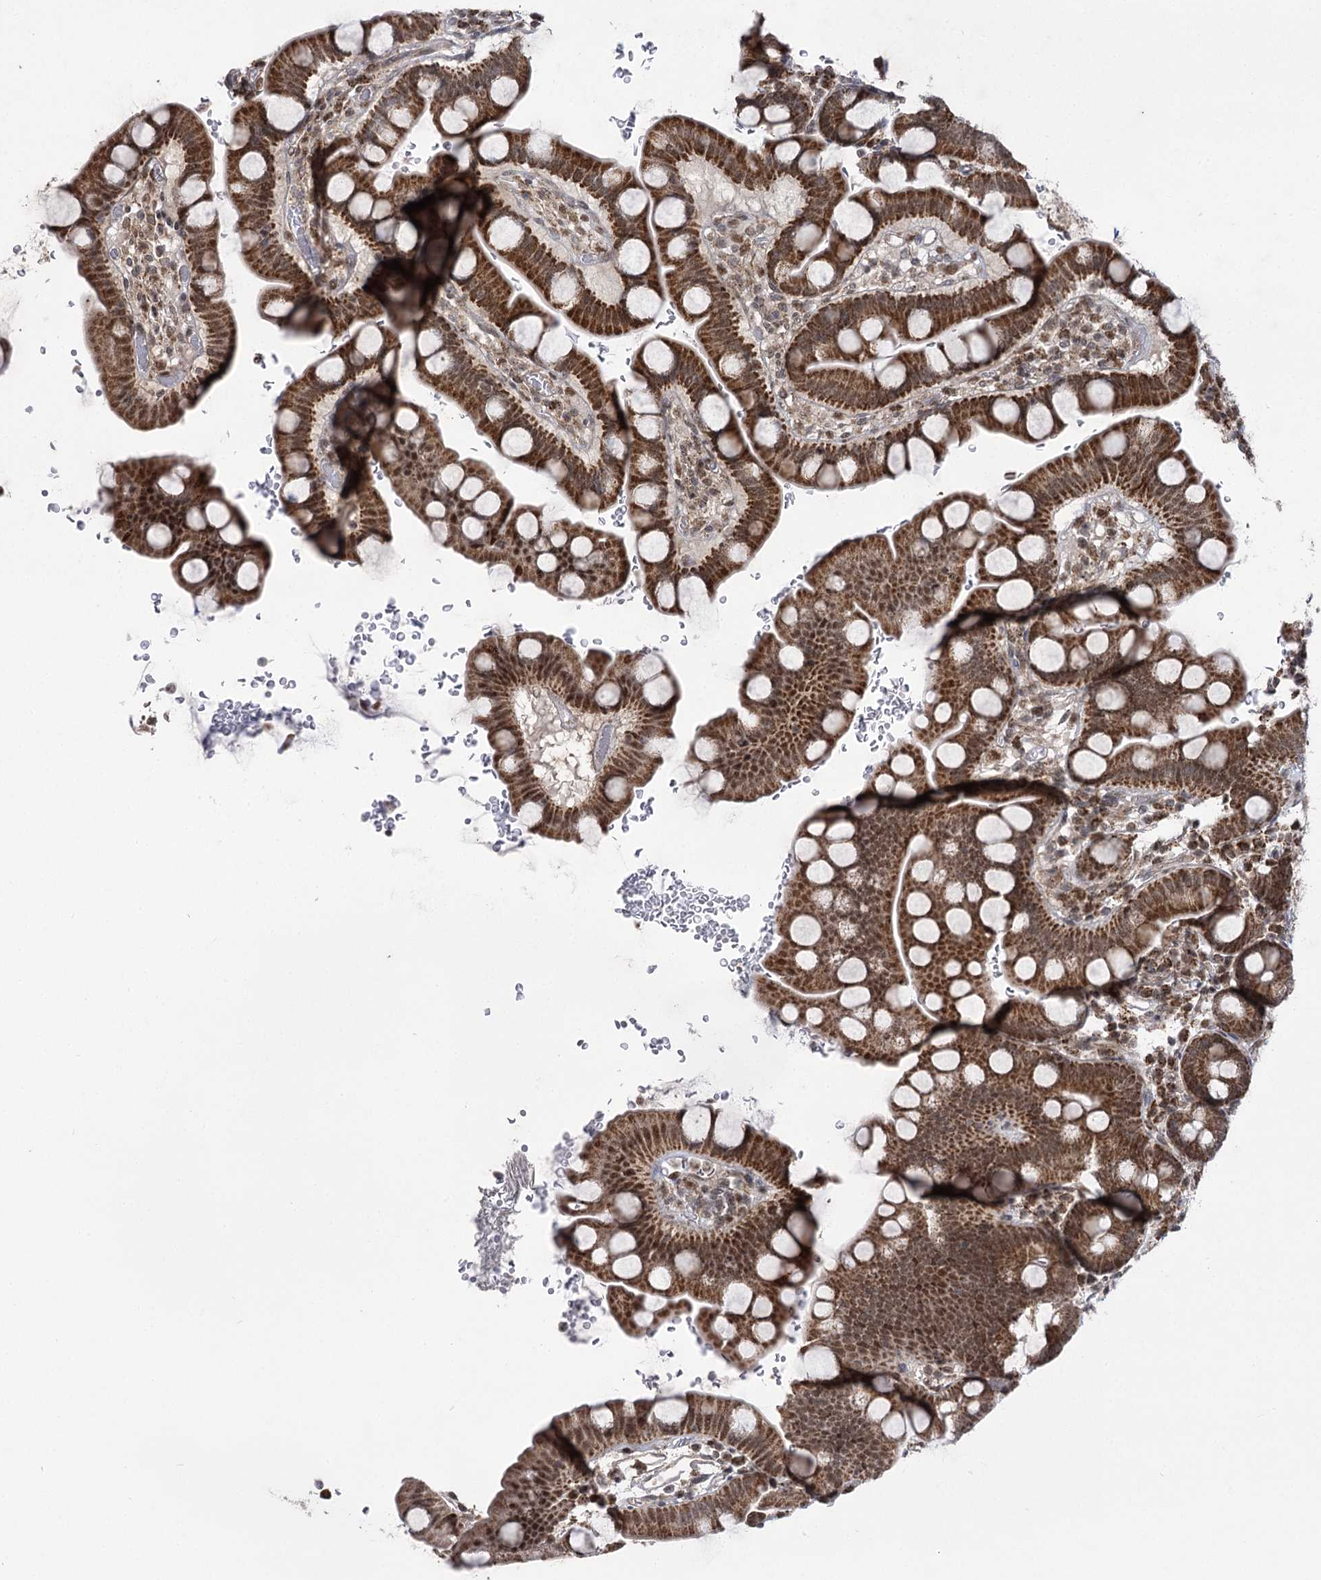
{"staining": {"intensity": "strong", "quantity": ">75%", "location": "cytoplasmic/membranous"}, "tissue": "small intestine", "cell_type": "Glandular cells", "image_type": "normal", "snomed": [{"axis": "morphology", "description": "Normal tissue, NOS"}, {"axis": "topography", "description": "Stomach, upper"}, {"axis": "topography", "description": "Stomach, lower"}, {"axis": "topography", "description": "Small intestine"}], "caption": "High-magnification brightfield microscopy of benign small intestine stained with DAB (3,3'-diaminobenzidine) (brown) and counterstained with hematoxylin (blue). glandular cells exhibit strong cytoplasmic/membranous positivity is seen in approximately>75% of cells. Nuclei are stained in blue.", "gene": "SLC4A1AP", "patient": {"sex": "male", "age": 68}}